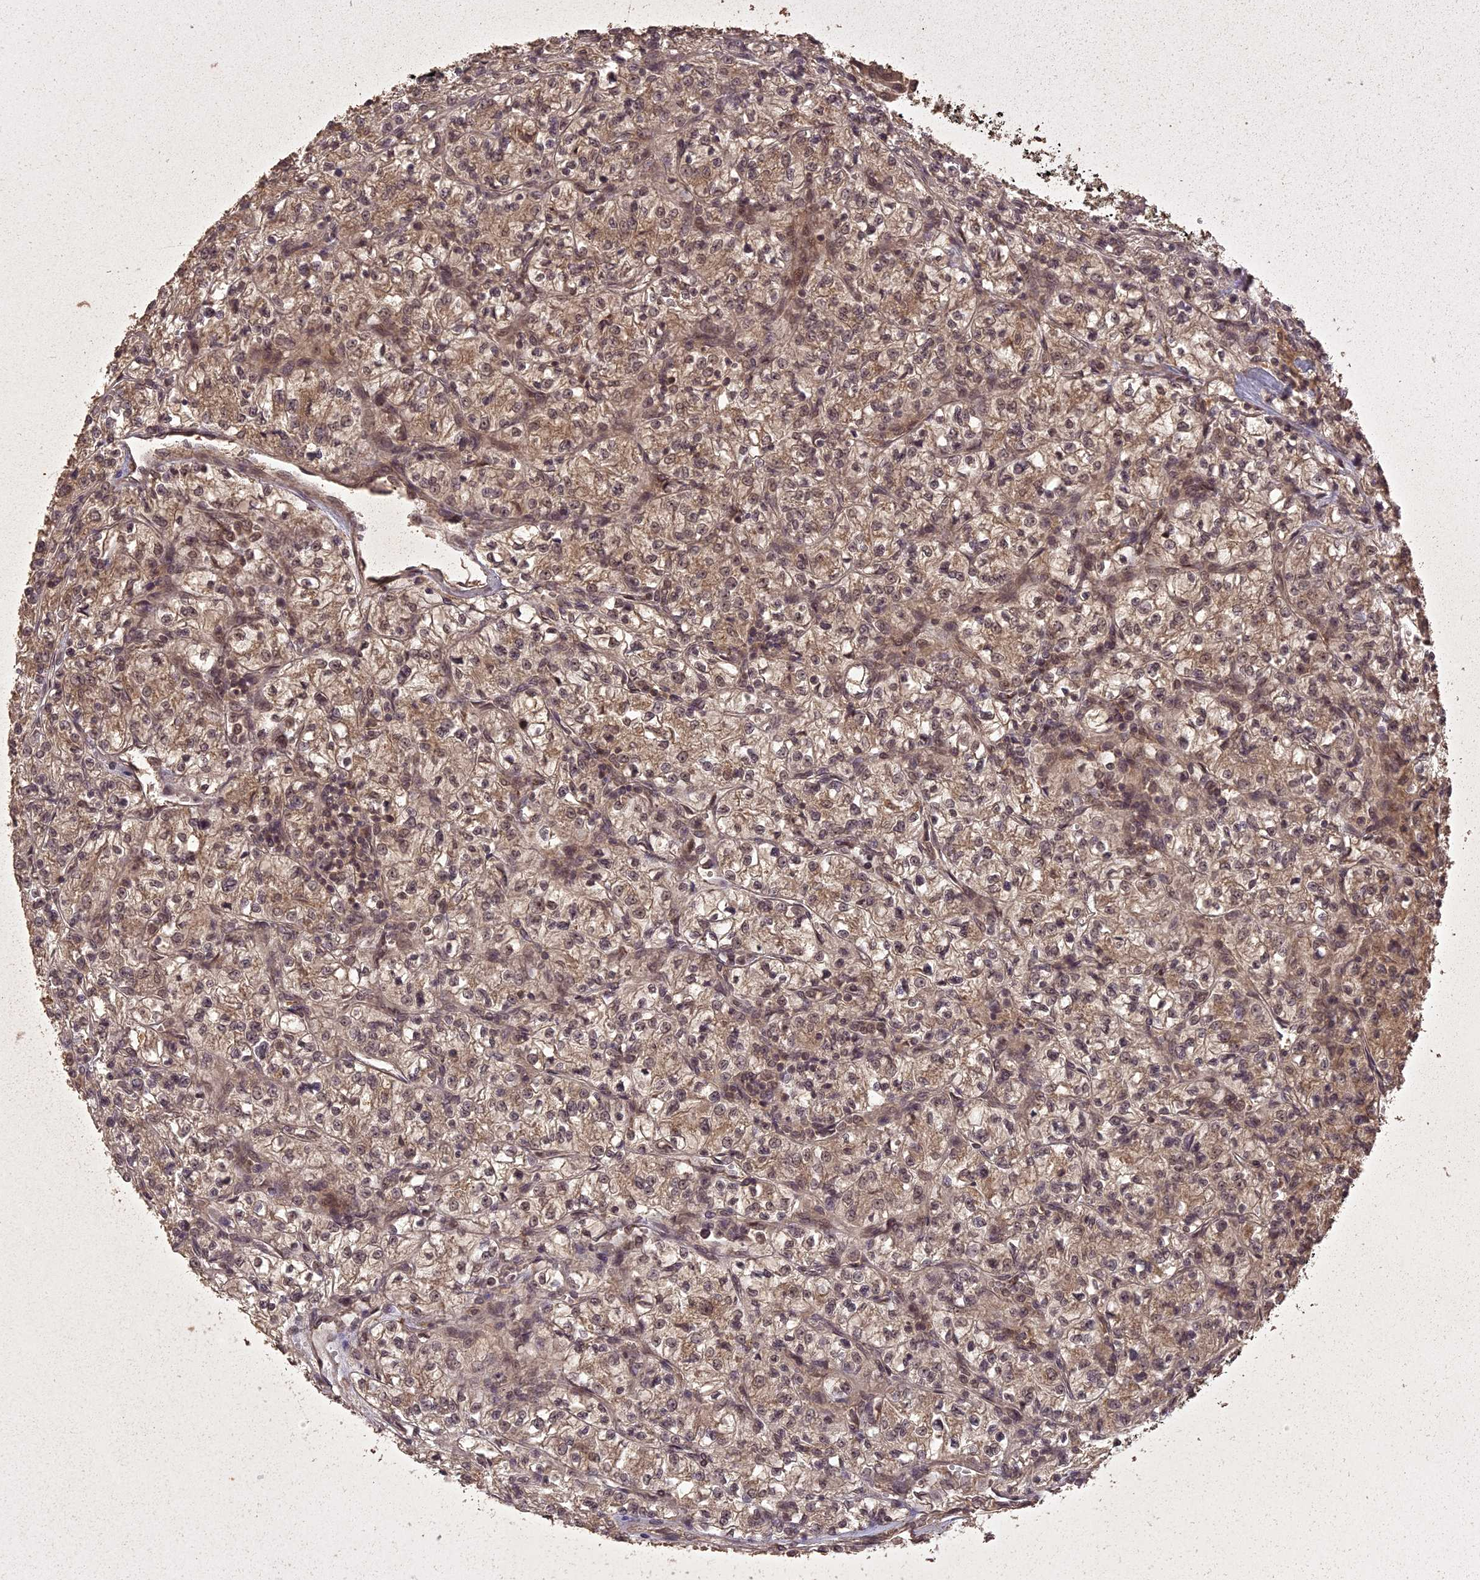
{"staining": {"intensity": "weak", "quantity": ">75%", "location": "cytoplasmic/membranous"}, "tissue": "renal cancer", "cell_type": "Tumor cells", "image_type": "cancer", "snomed": [{"axis": "morphology", "description": "Adenocarcinoma, NOS"}, {"axis": "topography", "description": "Kidney"}], "caption": "Immunohistochemistry of renal adenocarcinoma displays low levels of weak cytoplasmic/membranous positivity in about >75% of tumor cells.", "gene": "LIN37", "patient": {"sex": "female", "age": 64}}